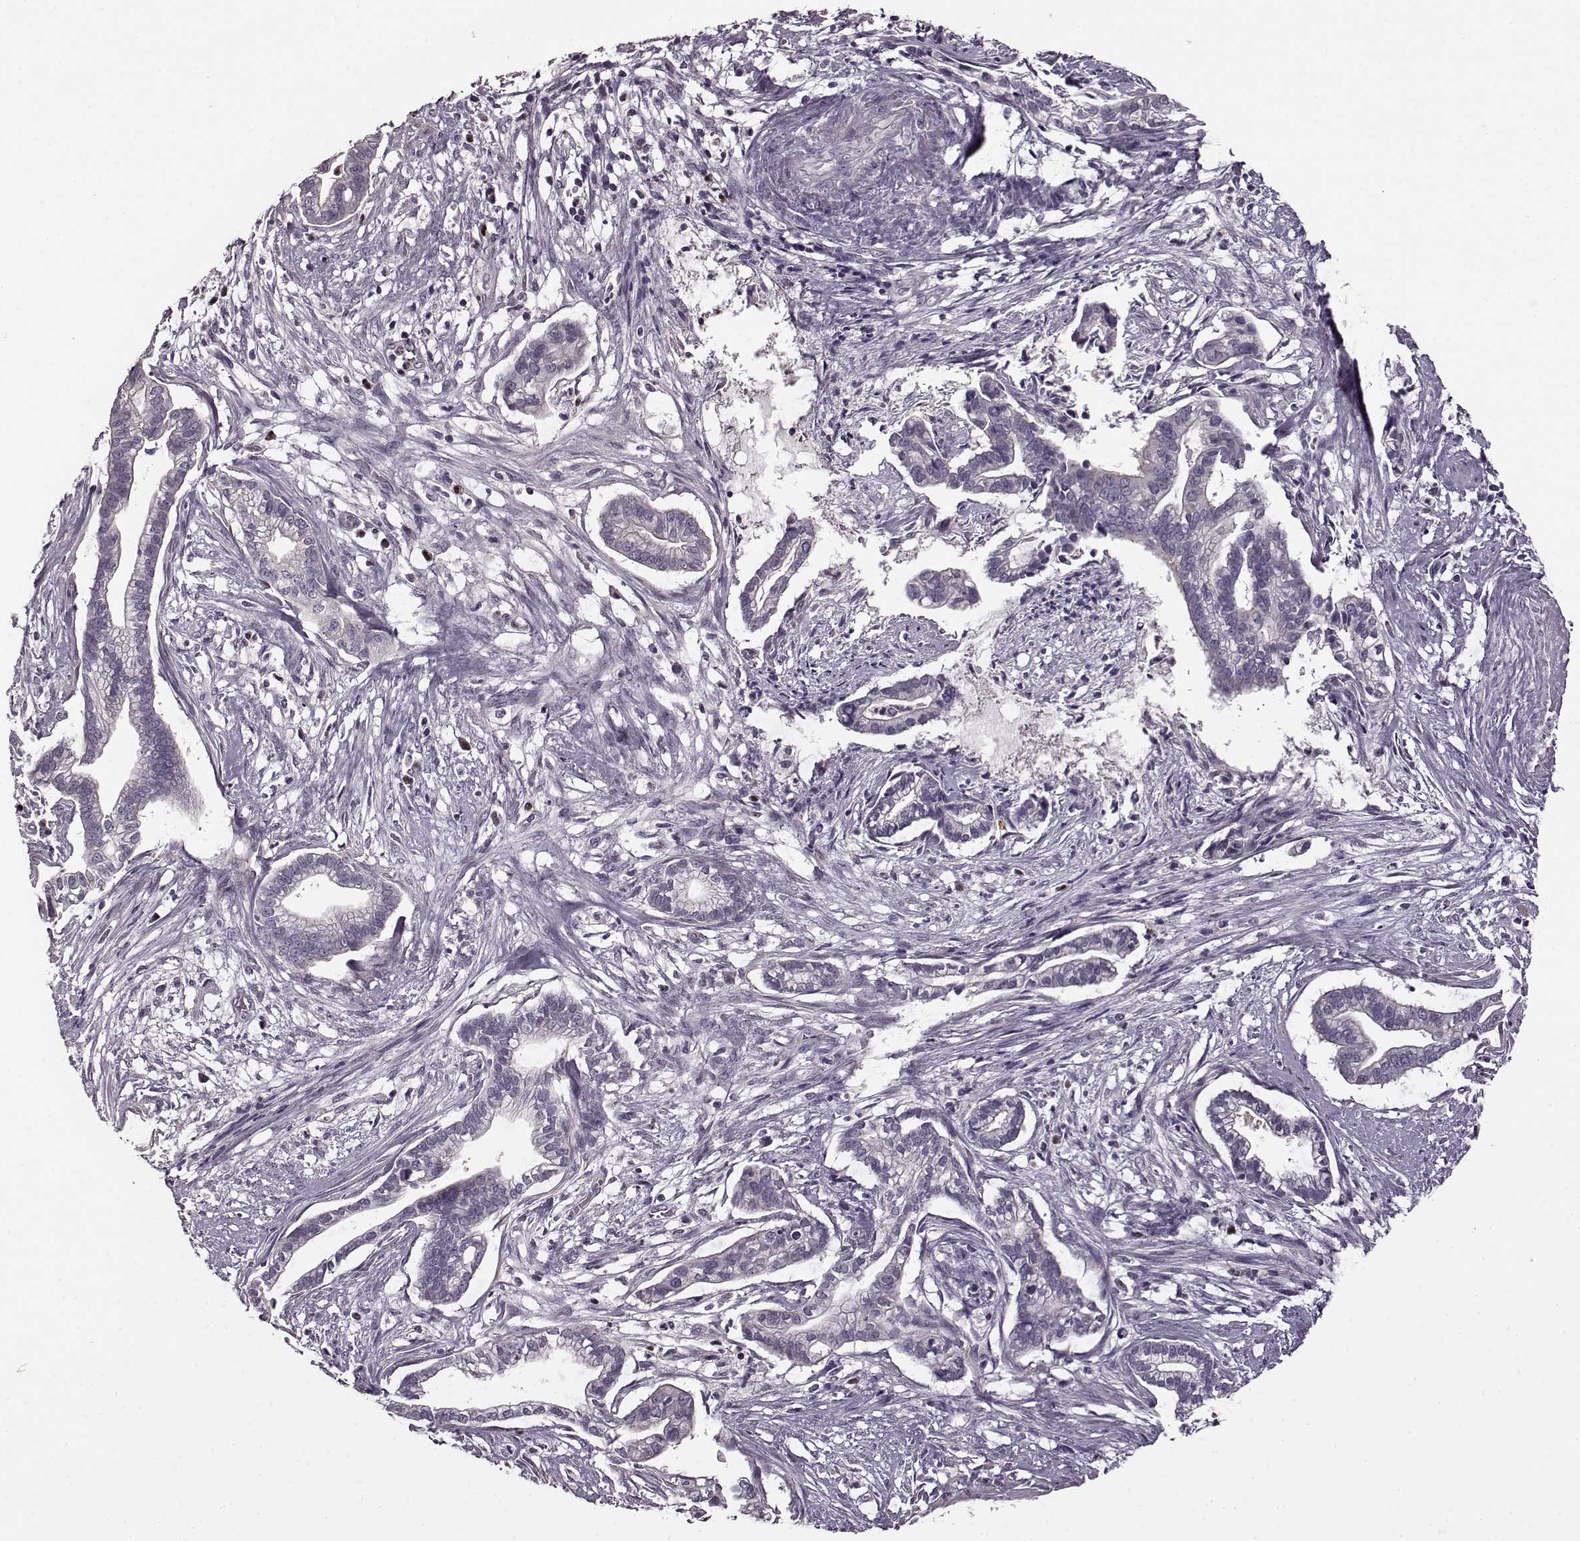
{"staining": {"intensity": "negative", "quantity": "none", "location": "none"}, "tissue": "cervical cancer", "cell_type": "Tumor cells", "image_type": "cancer", "snomed": [{"axis": "morphology", "description": "Adenocarcinoma, NOS"}, {"axis": "topography", "description": "Cervix"}], "caption": "This image is of cervical adenocarcinoma stained with immunohistochemistry (IHC) to label a protein in brown with the nuclei are counter-stained blue. There is no expression in tumor cells. Brightfield microscopy of immunohistochemistry stained with DAB (3,3'-diaminobenzidine) (brown) and hematoxylin (blue), captured at high magnification.", "gene": "CNGA3", "patient": {"sex": "female", "age": 62}}